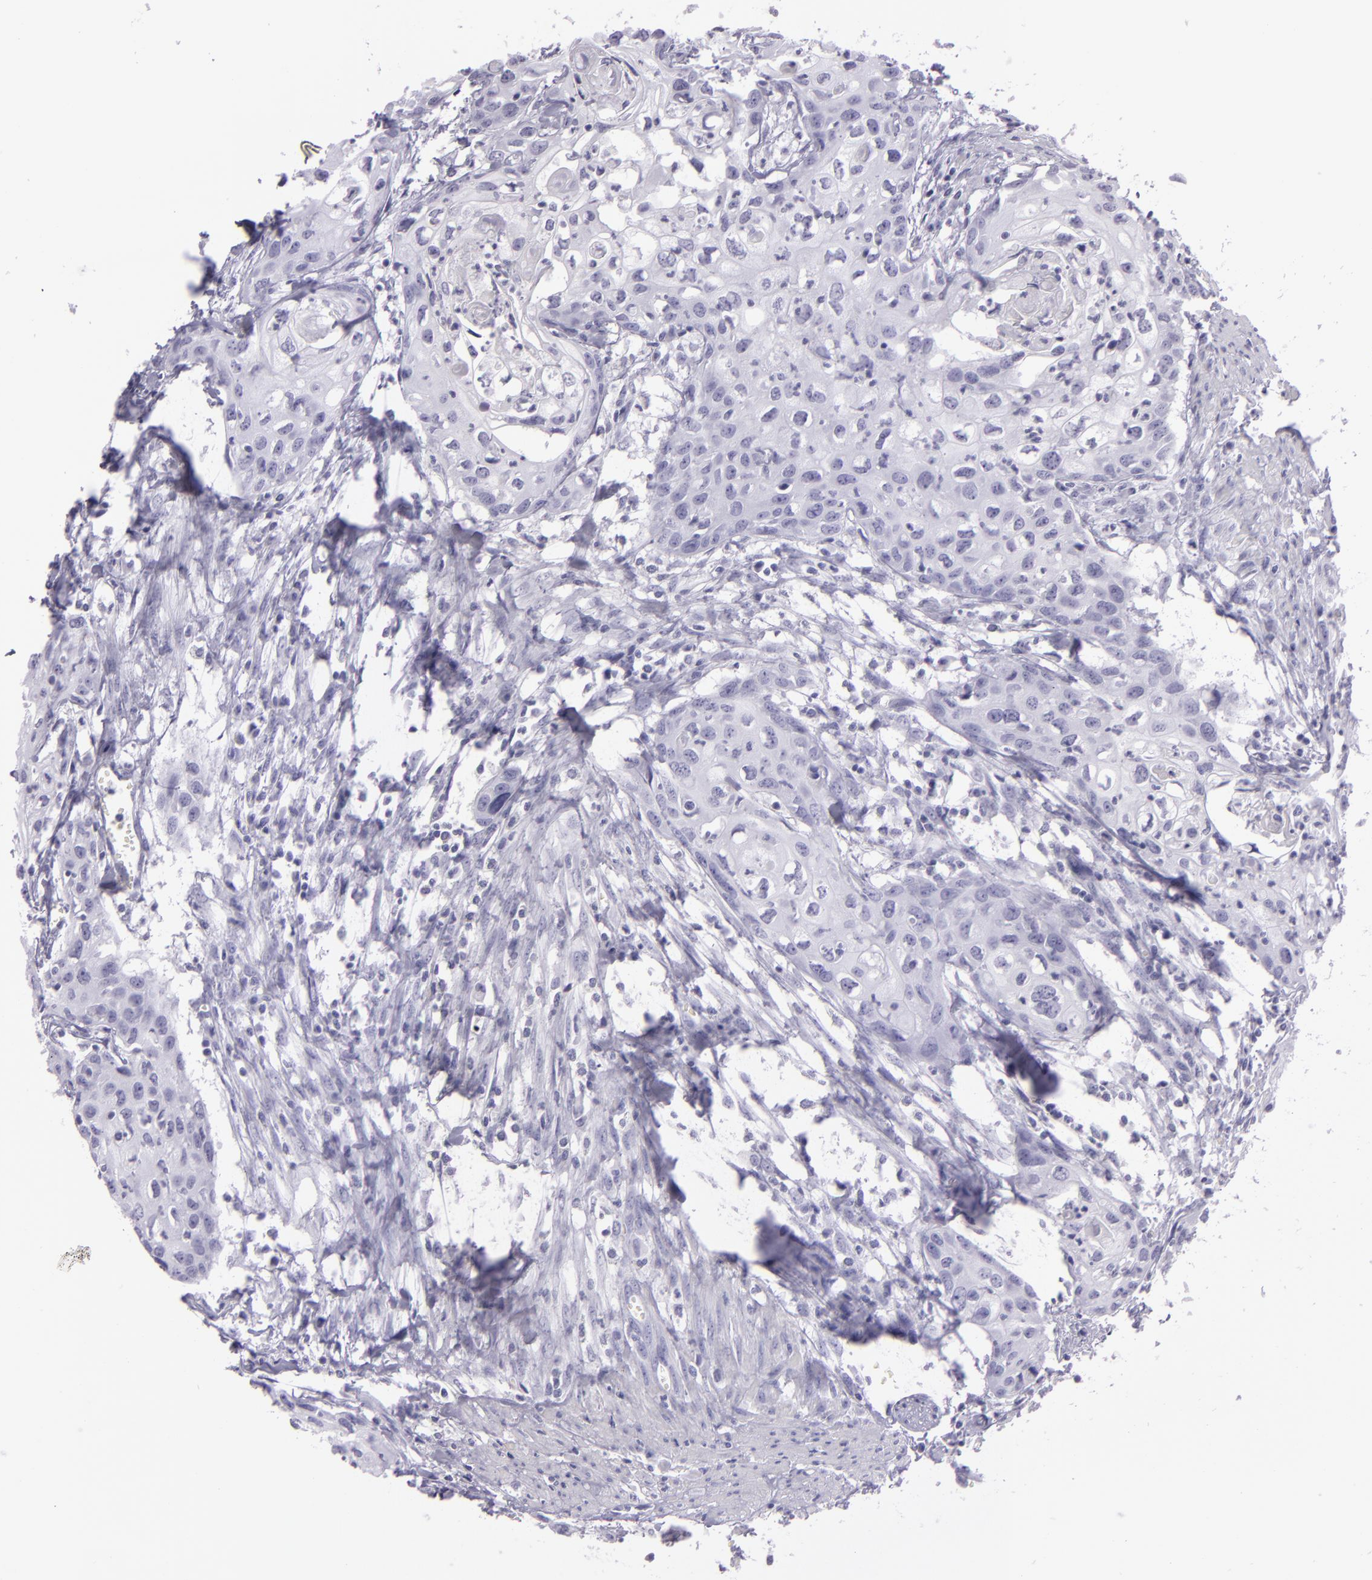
{"staining": {"intensity": "negative", "quantity": "none", "location": "none"}, "tissue": "urothelial cancer", "cell_type": "Tumor cells", "image_type": "cancer", "snomed": [{"axis": "morphology", "description": "Urothelial carcinoma, High grade"}, {"axis": "topography", "description": "Urinary bladder"}], "caption": "Micrograph shows no significant protein expression in tumor cells of urothelial cancer. The staining was performed using DAB to visualize the protein expression in brown, while the nuclei were stained in blue with hematoxylin (Magnification: 20x).", "gene": "MUC6", "patient": {"sex": "male", "age": 54}}